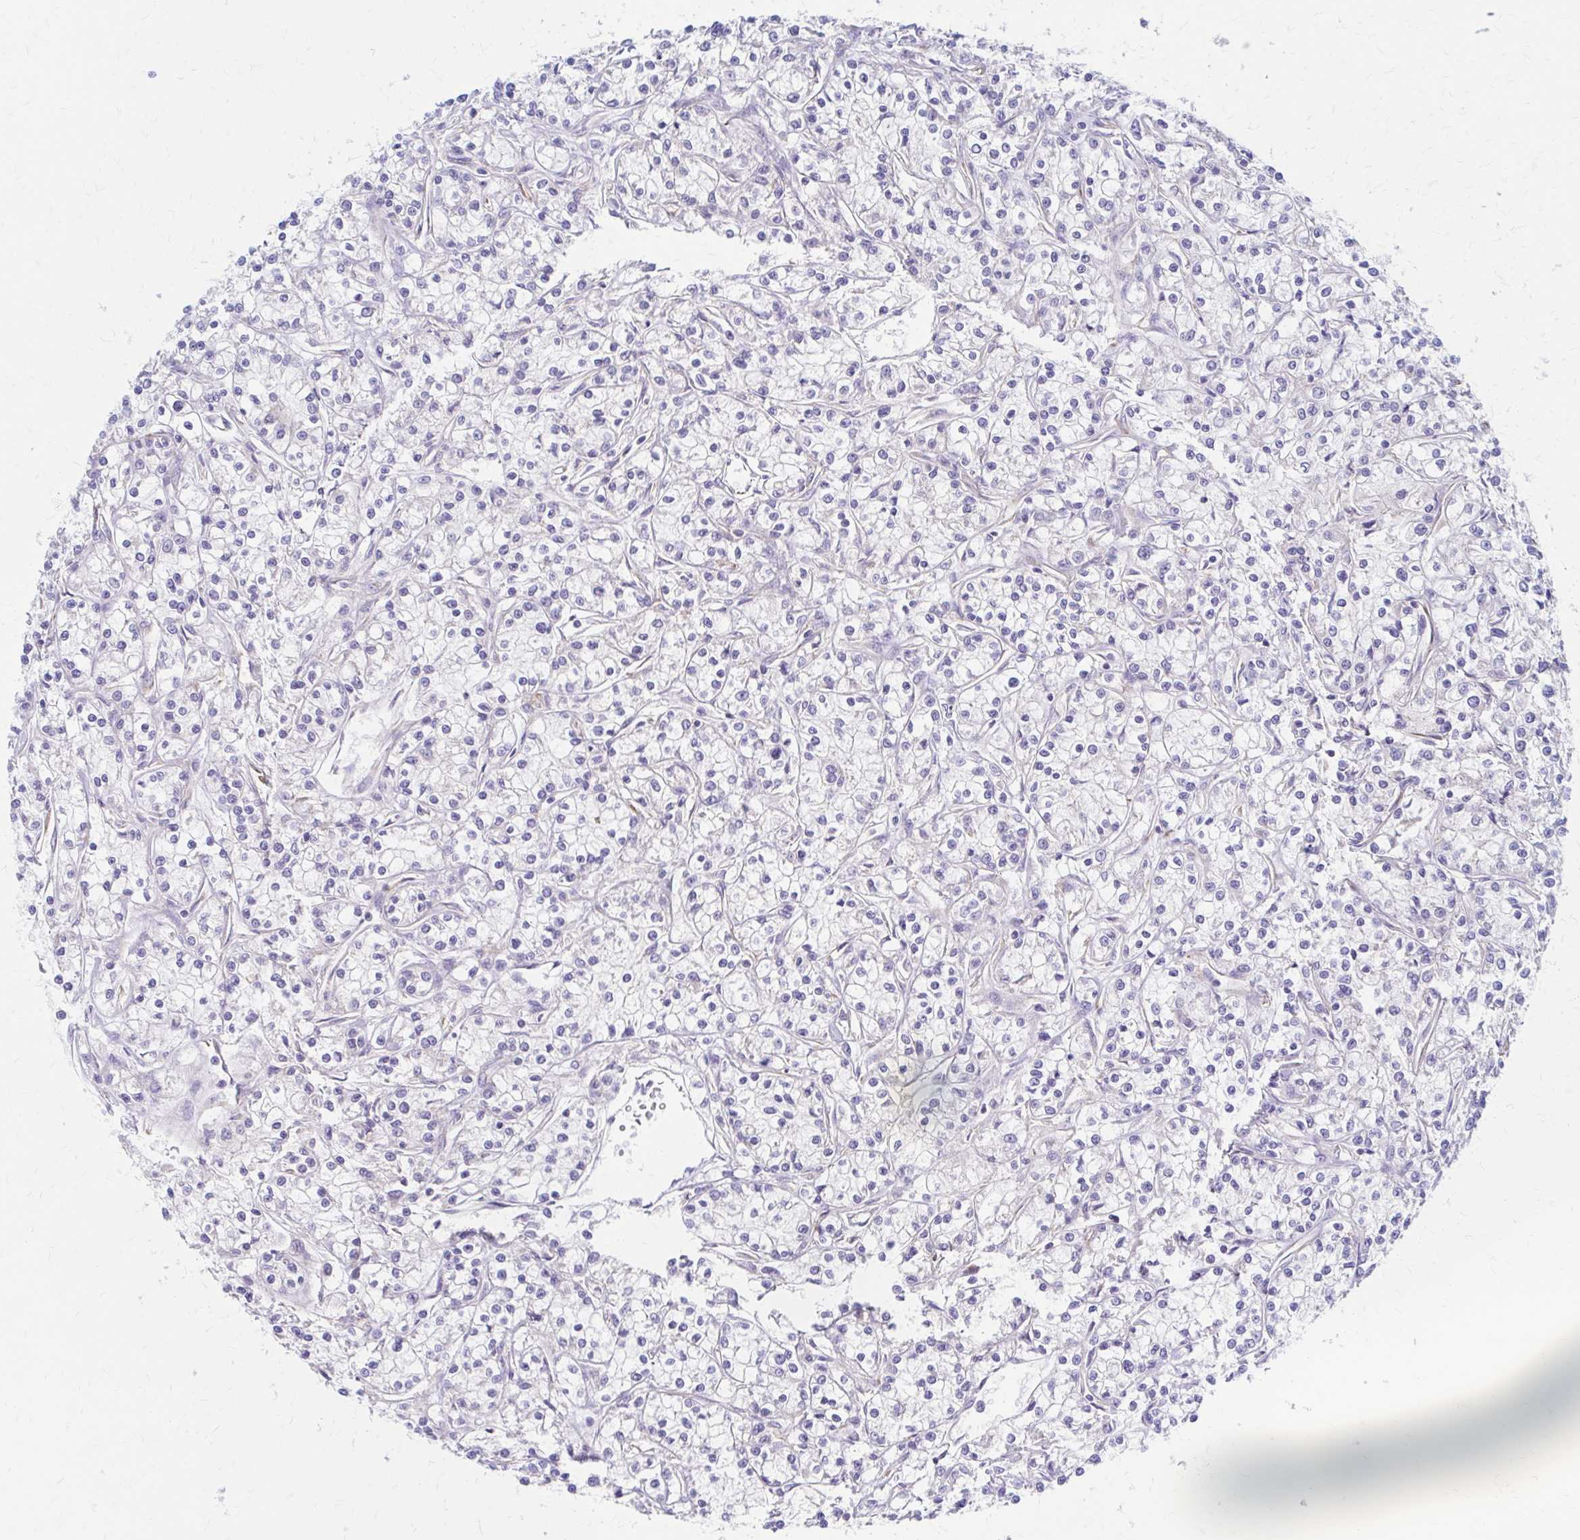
{"staining": {"intensity": "negative", "quantity": "none", "location": "none"}, "tissue": "renal cancer", "cell_type": "Tumor cells", "image_type": "cancer", "snomed": [{"axis": "morphology", "description": "Adenocarcinoma, NOS"}, {"axis": "topography", "description": "Kidney"}], "caption": "Immunohistochemical staining of adenocarcinoma (renal) demonstrates no significant positivity in tumor cells.", "gene": "RPL27A", "patient": {"sex": "female", "age": 59}}